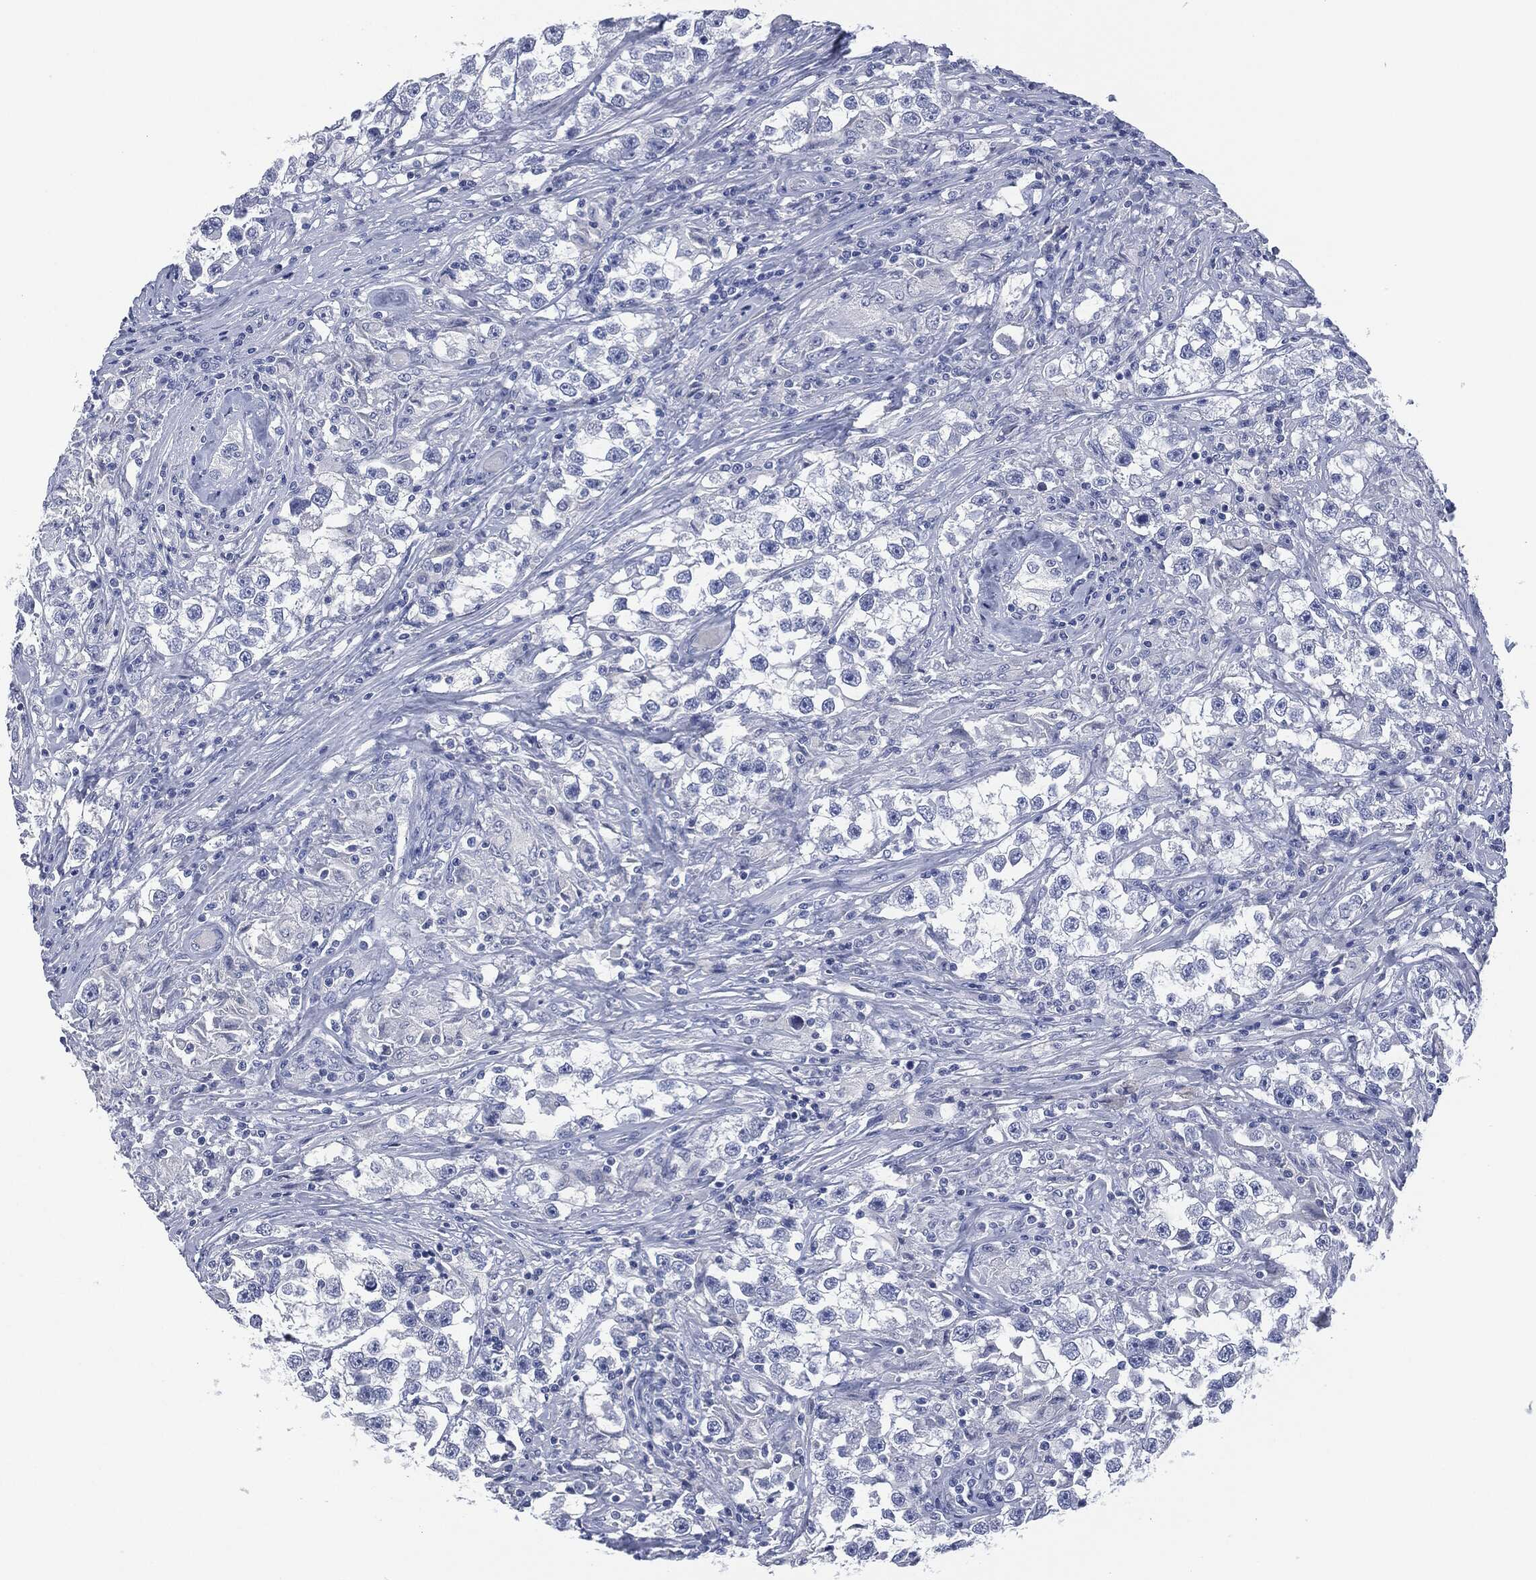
{"staining": {"intensity": "negative", "quantity": "none", "location": "none"}, "tissue": "testis cancer", "cell_type": "Tumor cells", "image_type": "cancer", "snomed": [{"axis": "morphology", "description": "Seminoma, NOS"}, {"axis": "topography", "description": "Testis"}], "caption": "There is no significant staining in tumor cells of testis cancer. (DAB IHC visualized using brightfield microscopy, high magnification).", "gene": "MUC16", "patient": {"sex": "male", "age": 46}}